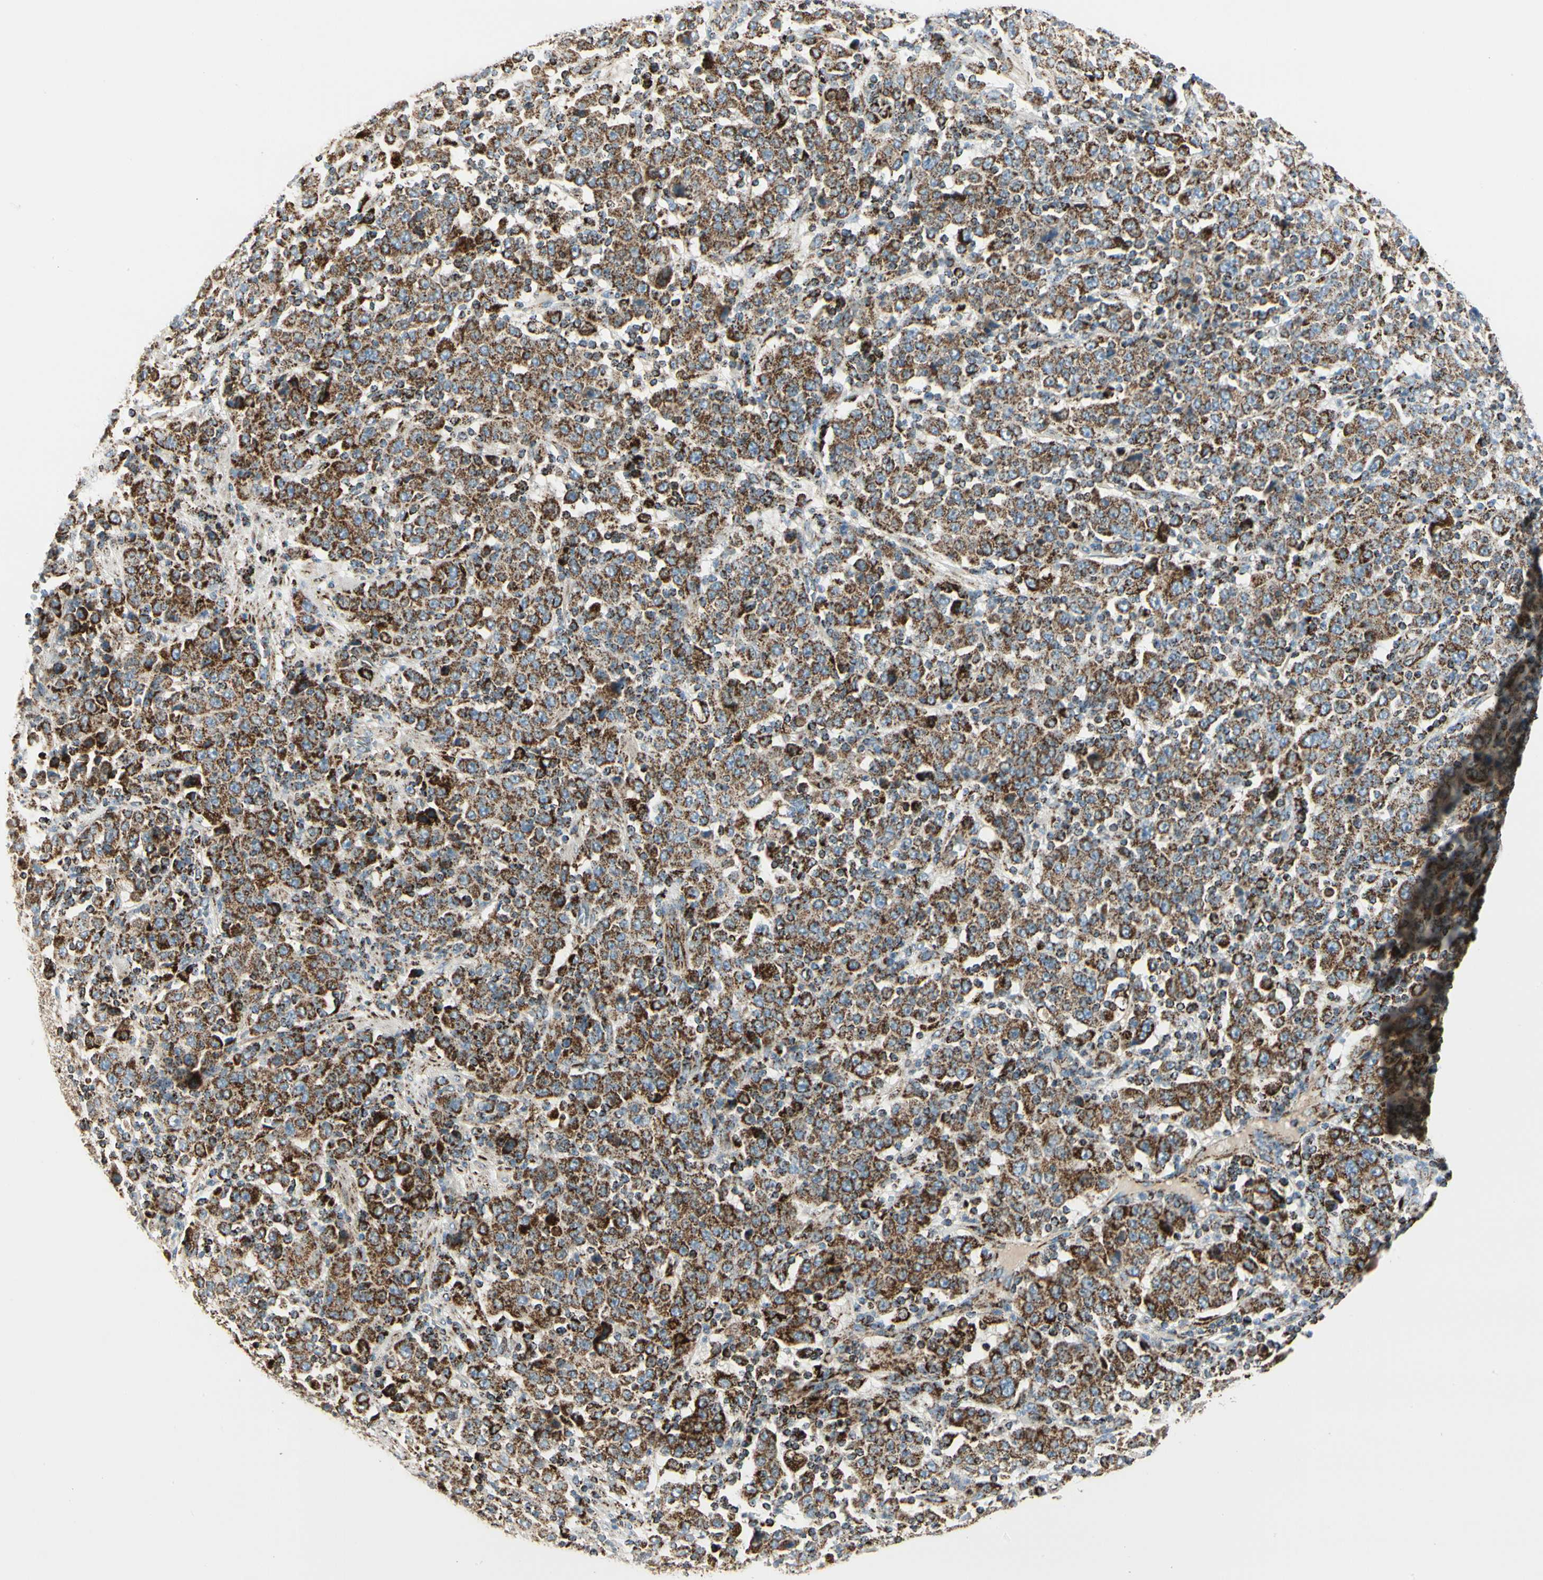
{"staining": {"intensity": "strong", "quantity": ">75%", "location": "cytoplasmic/membranous"}, "tissue": "stomach cancer", "cell_type": "Tumor cells", "image_type": "cancer", "snomed": [{"axis": "morphology", "description": "Normal tissue, NOS"}, {"axis": "morphology", "description": "Adenocarcinoma, NOS"}, {"axis": "topography", "description": "Stomach, upper"}, {"axis": "topography", "description": "Stomach"}], "caption": "A high amount of strong cytoplasmic/membranous expression is identified in approximately >75% of tumor cells in adenocarcinoma (stomach) tissue.", "gene": "ME2", "patient": {"sex": "male", "age": 59}}